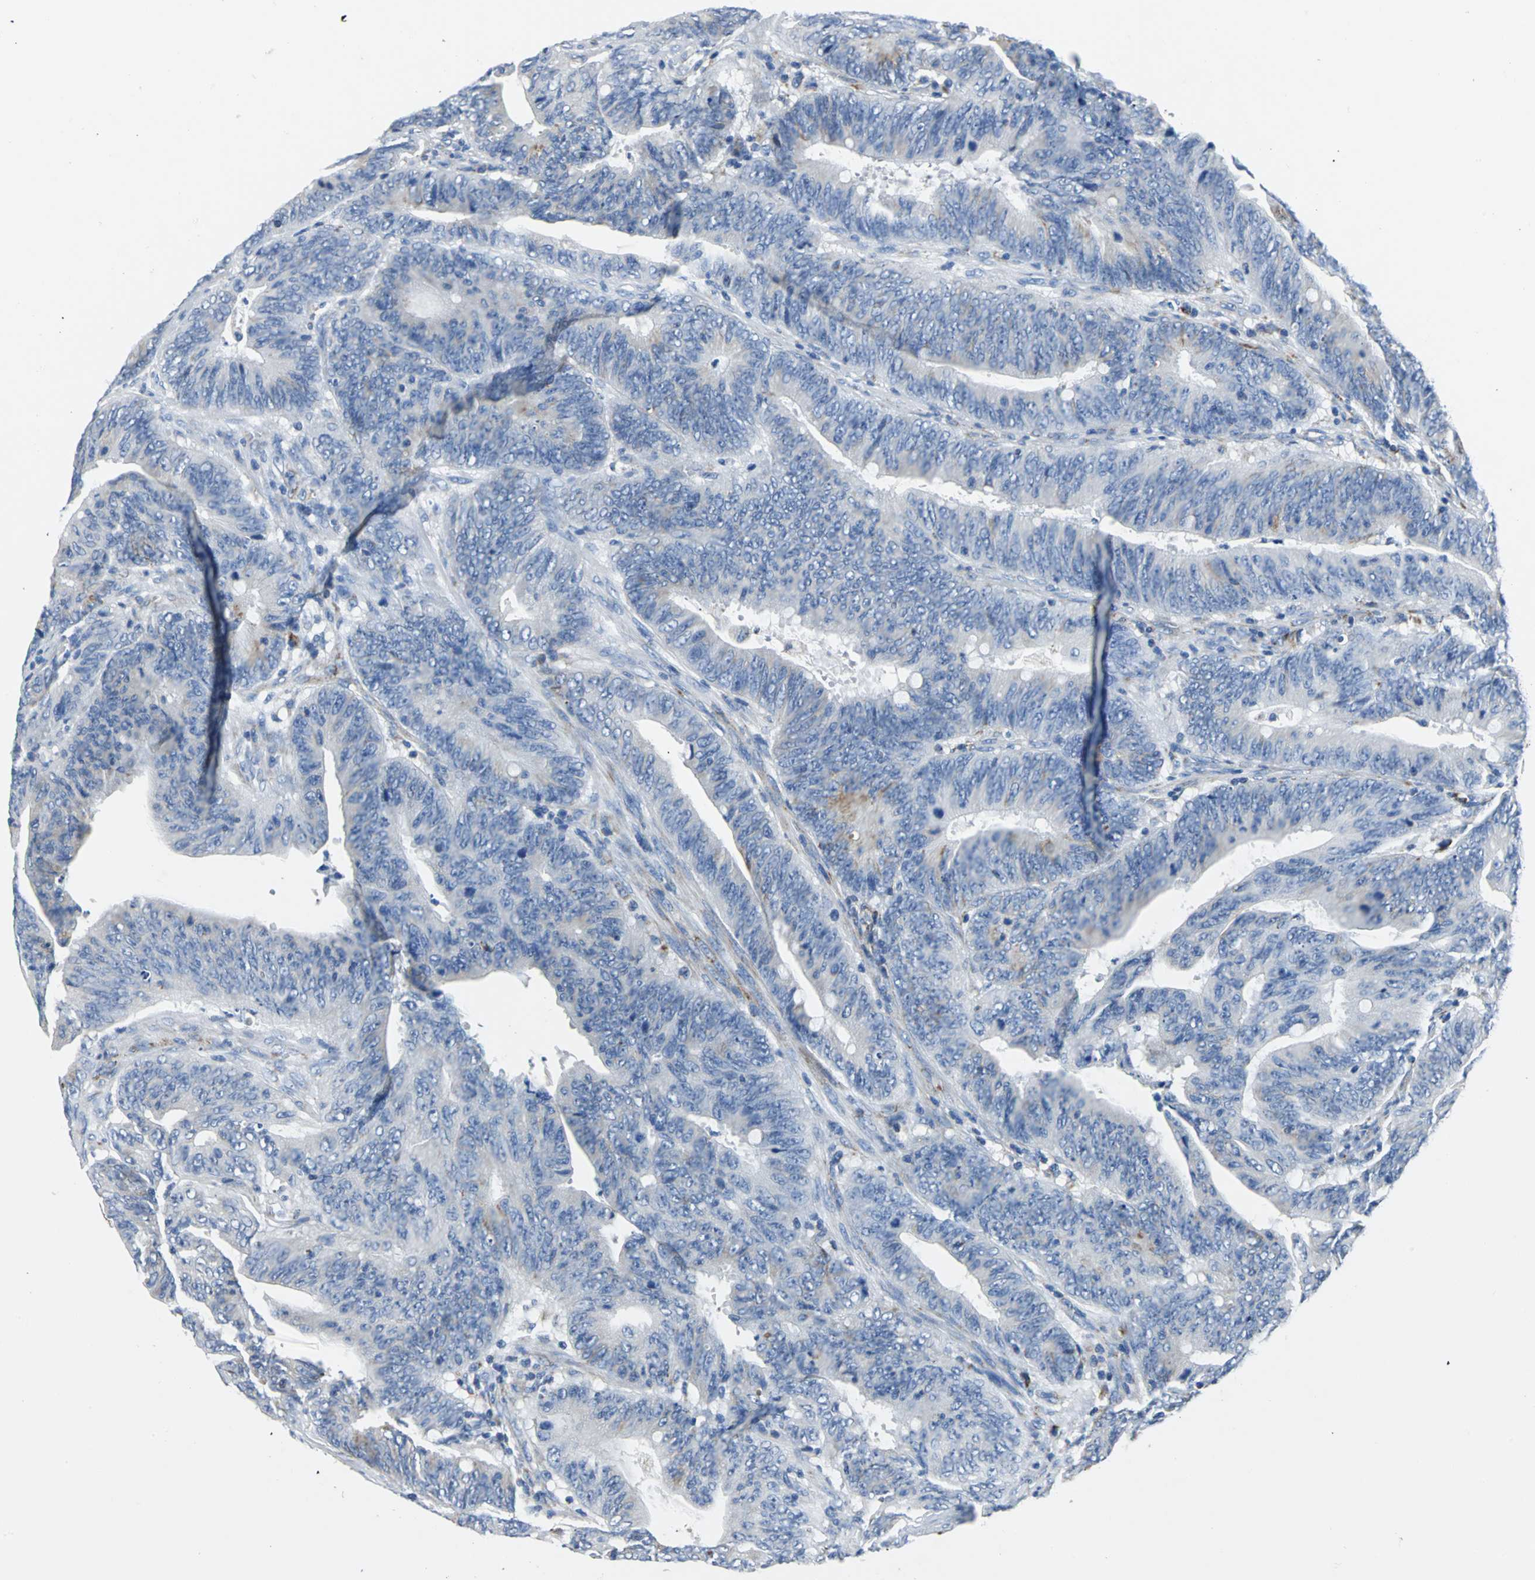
{"staining": {"intensity": "weak", "quantity": "25%-75%", "location": "cytoplasmic/membranous"}, "tissue": "colorectal cancer", "cell_type": "Tumor cells", "image_type": "cancer", "snomed": [{"axis": "morphology", "description": "Adenocarcinoma, NOS"}, {"axis": "topography", "description": "Colon"}], "caption": "Protein analysis of colorectal cancer (adenocarcinoma) tissue demonstrates weak cytoplasmic/membranous staining in approximately 25%-75% of tumor cells.", "gene": "IFI6", "patient": {"sex": "male", "age": 45}}